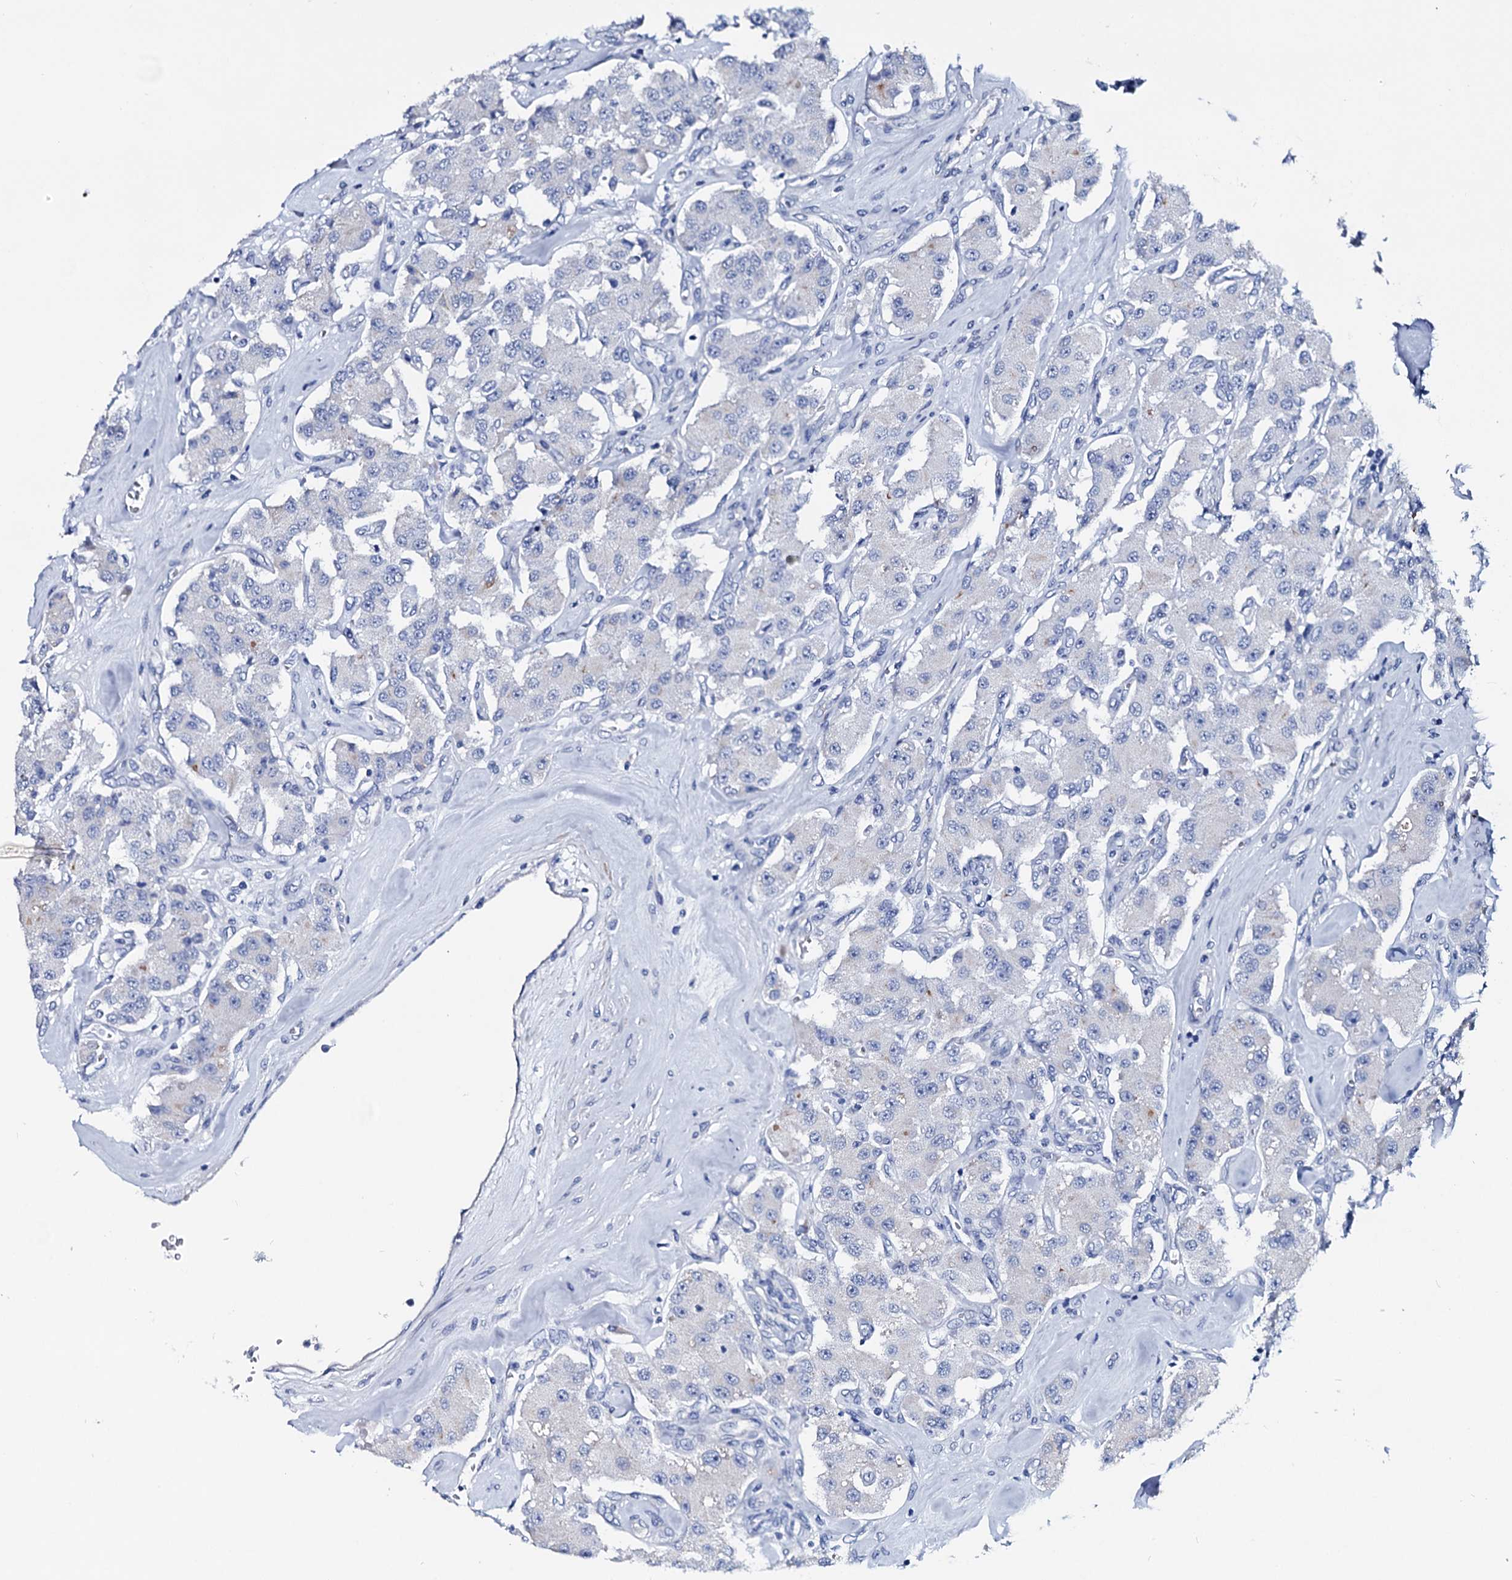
{"staining": {"intensity": "negative", "quantity": "none", "location": "none"}, "tissue": "carcinoid", "cell_type": "Tumor cells", "image_type": "cancer", "snomed": [{"axis": "morphology", "description": "Carcinoid, malignant, NOS"}, {"axis": "topography", "description": "Pancreas"}], "caption": "The micrograph reveals no staining of tumor cells in carcinoid.", "gene": "GYS2", "patient": {"sex": "male", "age": 41}}